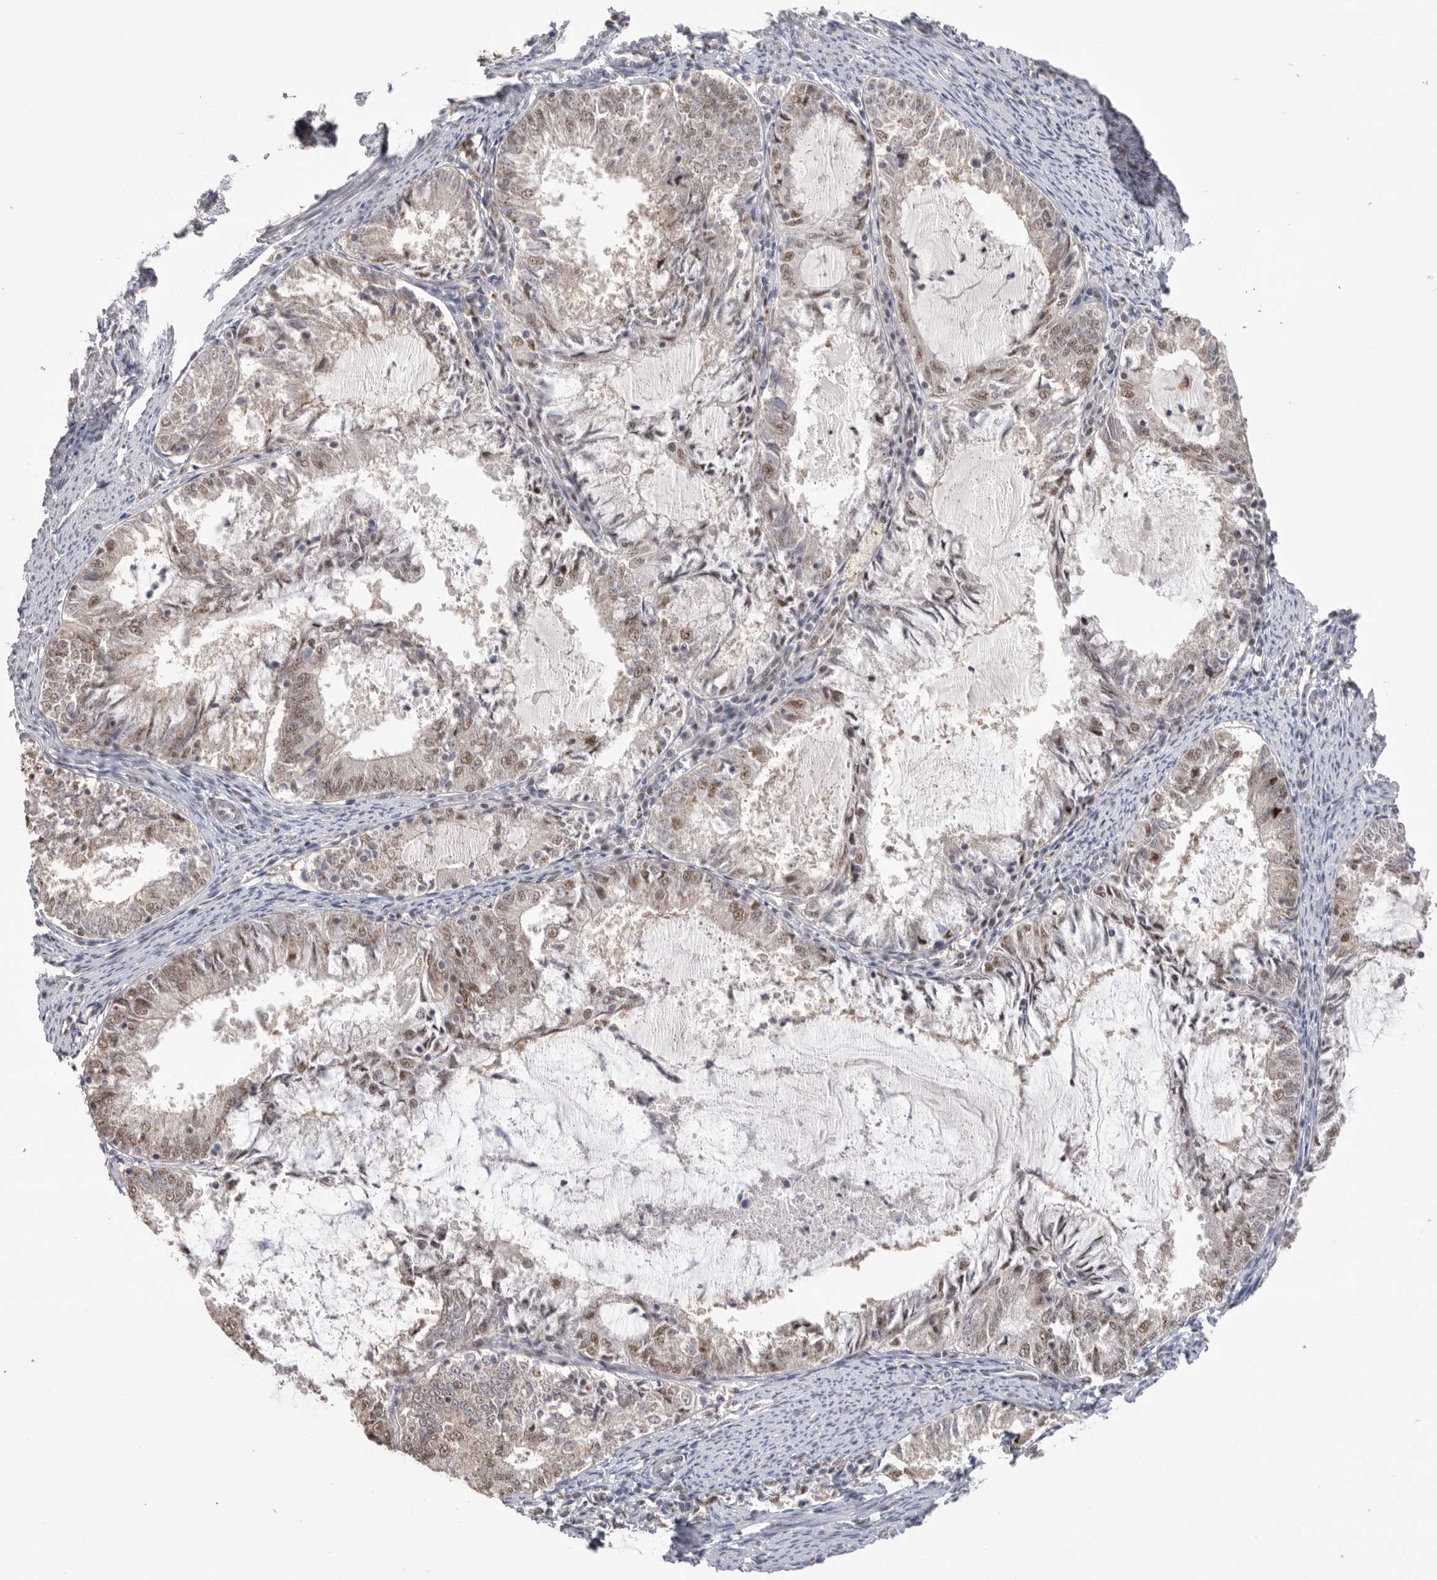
{"staining": {"intensity": "moderate", "quantity": "25%-75%", "location": "nuclear"}, "tissue": "endometrial cancer", "cell_type": "Tumor cells", "image_type": "cancer", "snomed": [{"axis": "morphology", "description": "Adenocarcinoma, NOS"}, {"axis": "topography", "description": "Endometrium"}], "caption": "Protein staining of adenocarcinoma (endometrial) tissue shows moderate nuclear positivity in about 25%-75% of tumor cells. The staining was performed using DAB, with brown indicating positive protein expression. Nuclei are stained blue with hematoxylin.", "gene": "BCLAF3", "patient": {"sex": "female", "age": 57}}